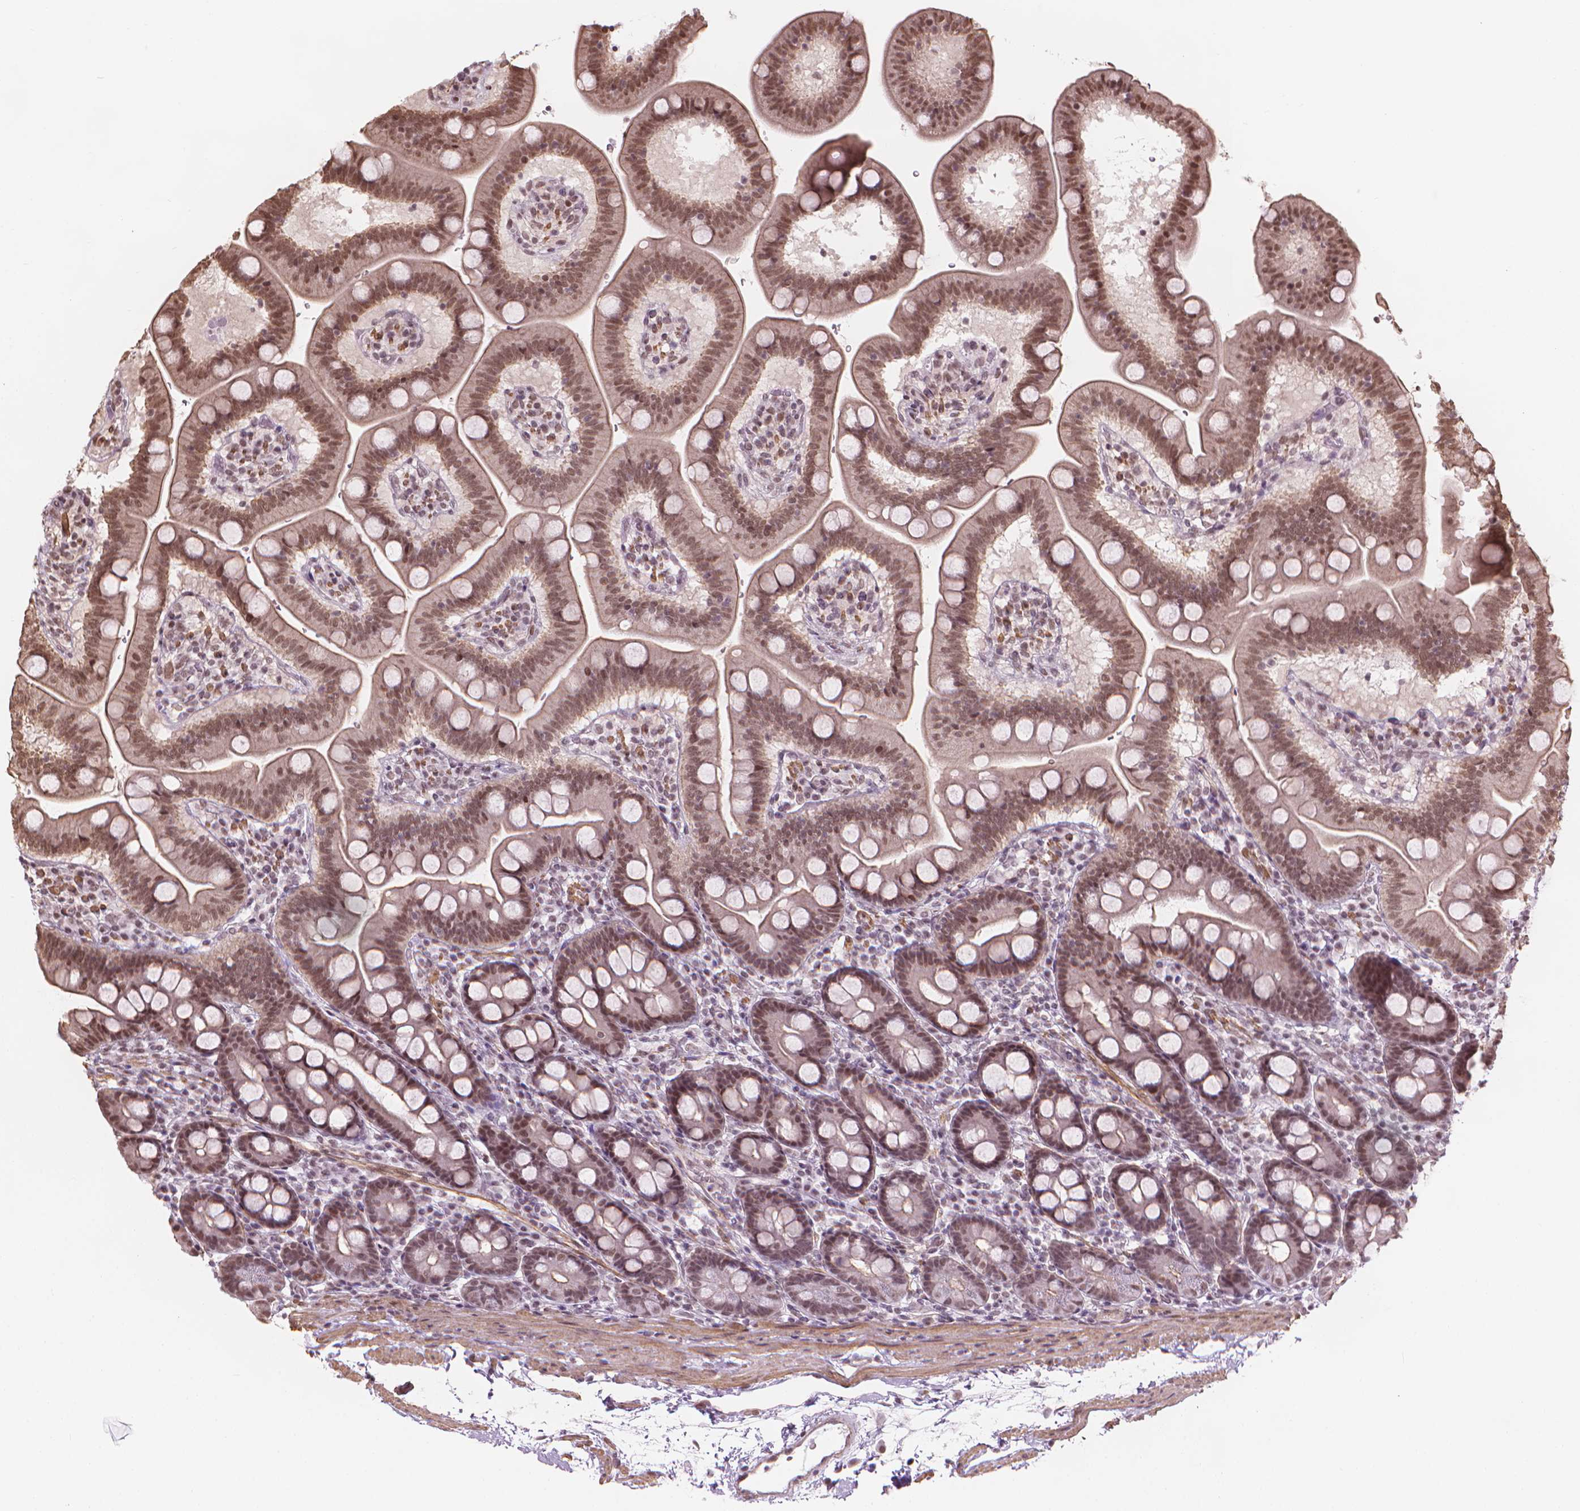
{"staining": {"intensity": "moderate", "quantity": ">75%", "location": "cytoplasmic/membranous,nuclear"}, "tissue": "duodenum", "cell_type": "Glandular cells", "image_type": "normal", "snomed": [{"axis": "morphology", "description": "Normal tissue, NOS"}, {"axis": "topography", "description": "Duodenum"}], "caption": "Brown immunohistochemical staining in benign human duodenum reveals moderate cytoplasmic/membranous,nuclear positivity in approximately >75% of glandular cells.", "gene": "HOXD4", "patient": {"sex": "male", "age": 59}}